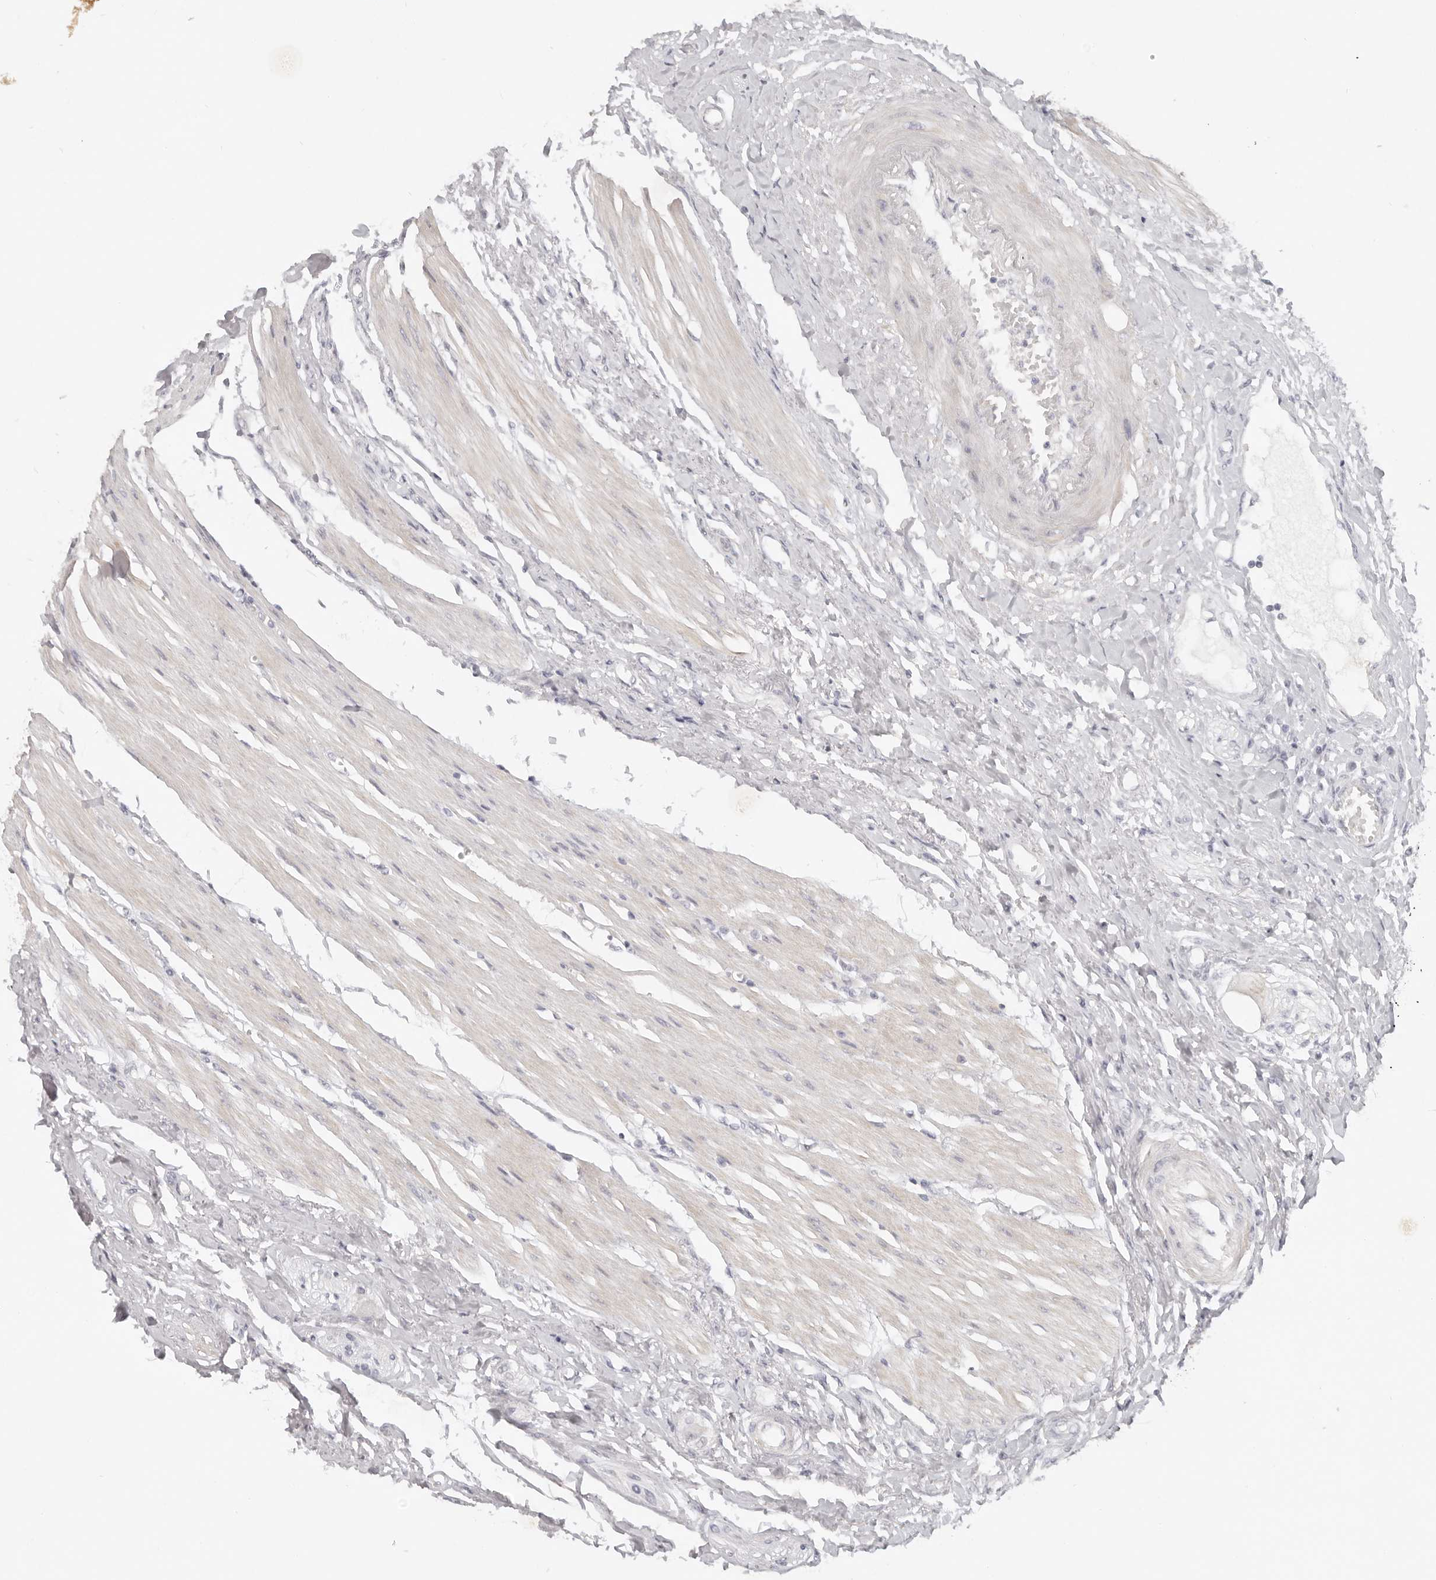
{"staining": {"intensity": "negative", "quantity": "none", "location": "none"}, "tissue": "colorectal cancer", "cell_type": "Tumor cells", "image_type": "cancer", "snomed": [{"axis": "morphology", "description": "Adenocarcinoma, NOS"}, {"axis": "topography", "description": "Rectum"}], "caption": "The immunohistochemistry (IHC) micrograph has no significant positivity in tumor cells of colorectal cancer tissue.", "gene": "RXFP1", "patient": {"sex": "male", "age": 84}}